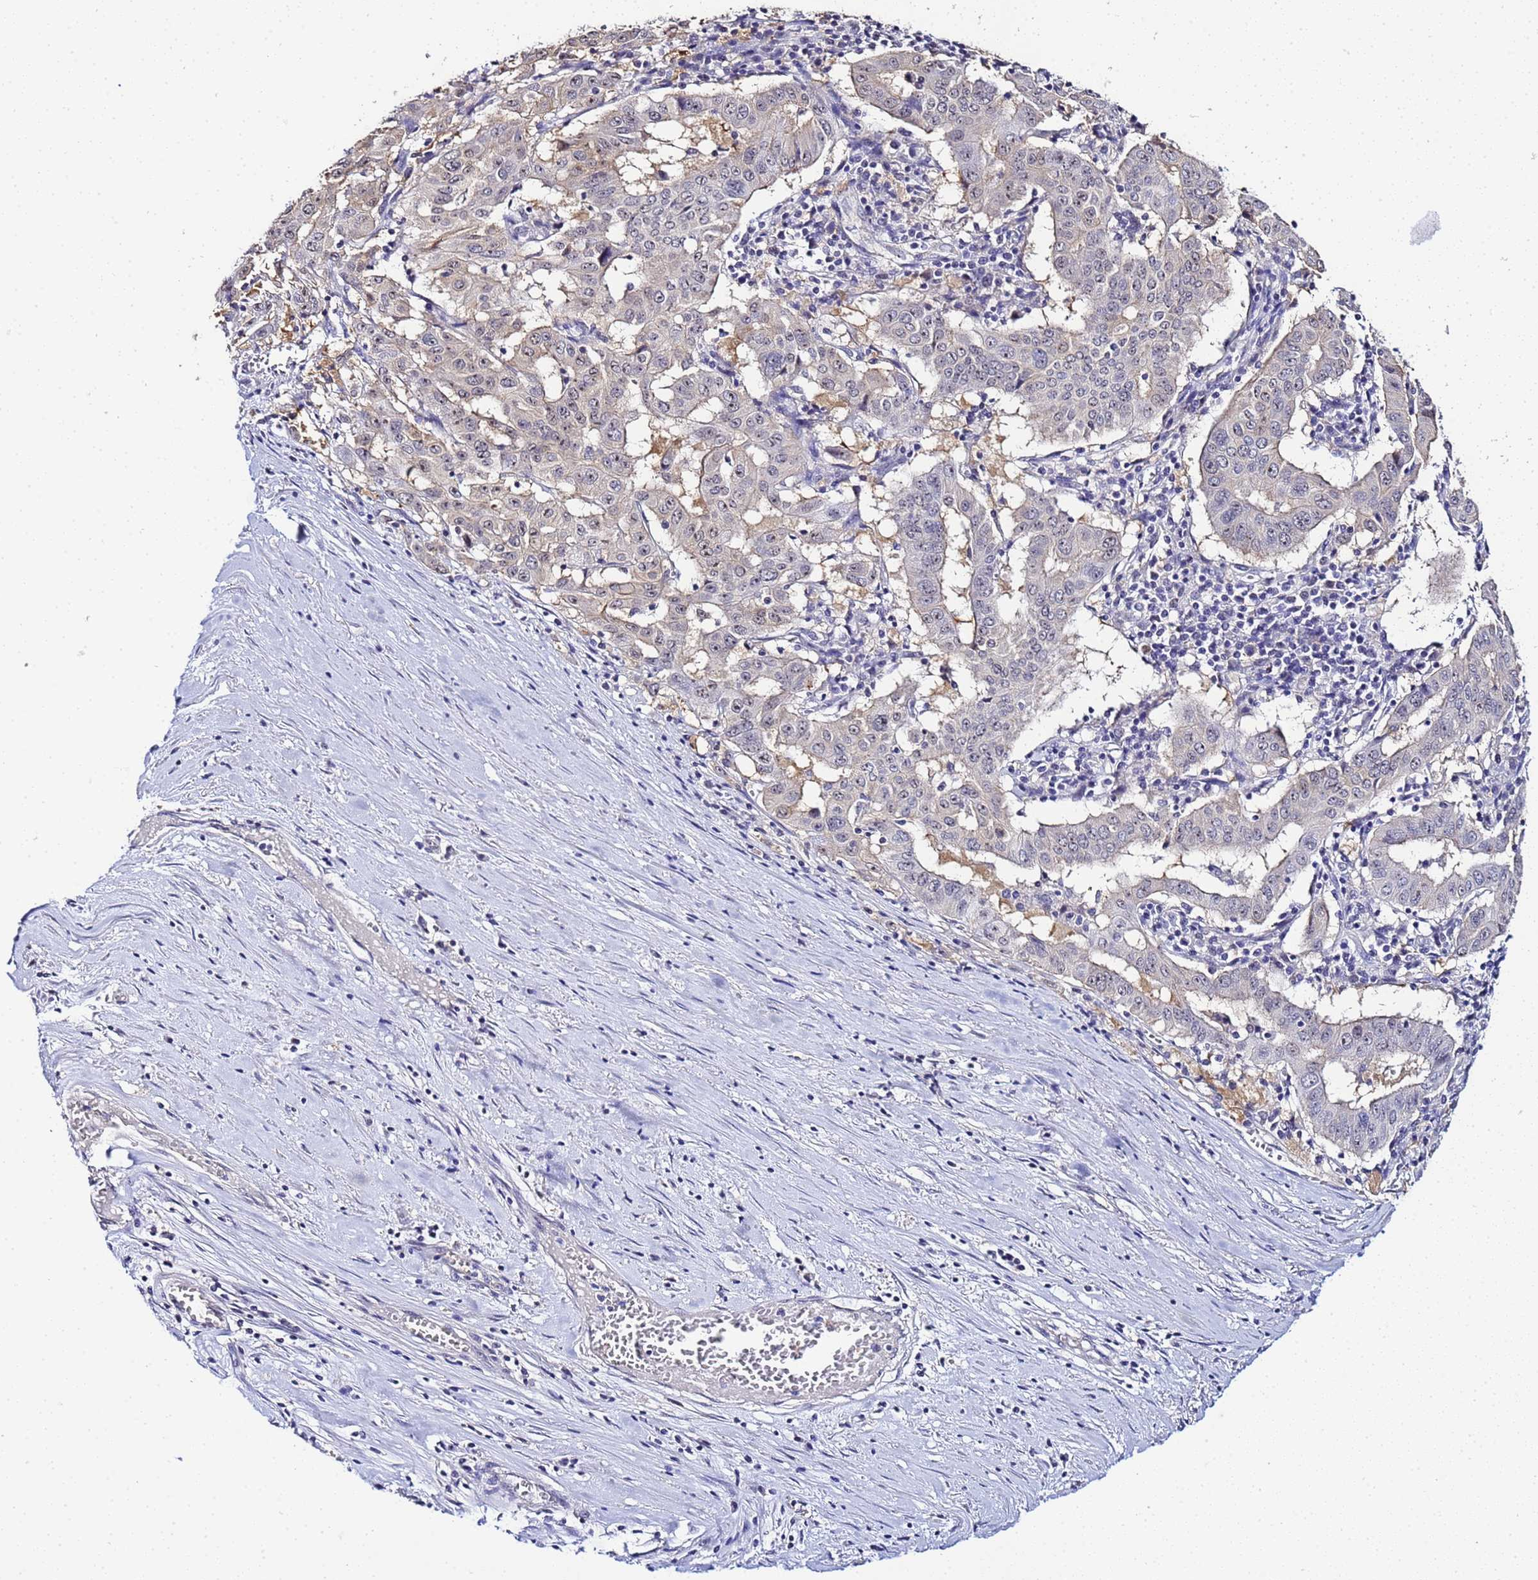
{"staining": {"intensity": "negative", "quantity": "none", "location": "none"}, "tissue": "pancreatic cancer", "cell_type": "Tumor cells", "image_type": "cancer", "snomed": [{"axis": "morphology", "description": "Adenocarcinoma, NOS"}, {"axis": "topography", "description": "Pancreas"}], "caption": "This is an immunohistochemistry micrograph of human pancreatic cancer. There is no positivity in tumor cells.", "gene": "ACTL6B", "patient": {"sex": "male", "age": 63}}